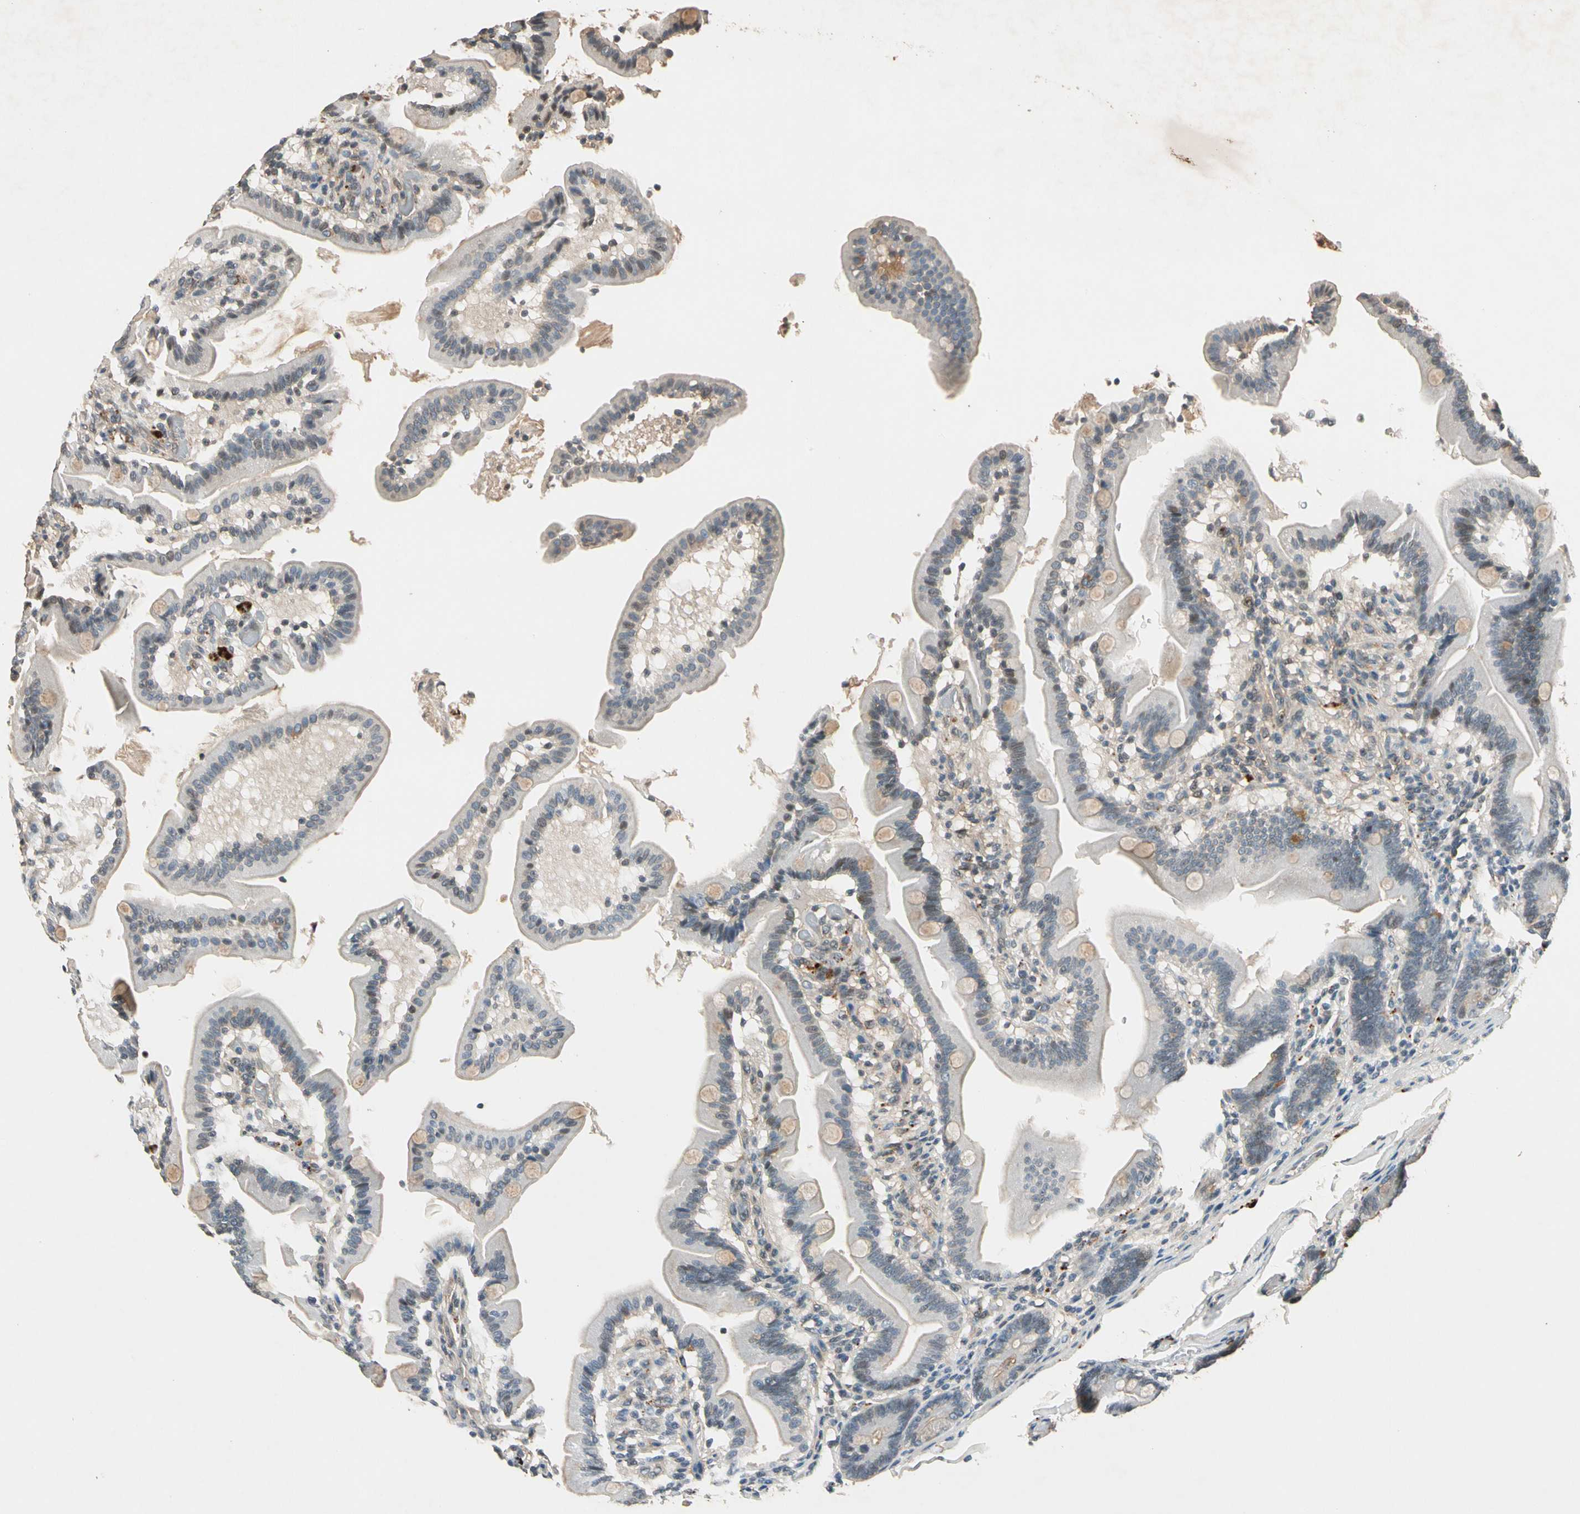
{"staining": {"intensity": "weak", "quantity": ">75%", "location": "cytoplasmic/membranous"}, "tissue": "duodenum", "cell_type": "Glandular cells", "image_type": "normal", "snomed": [{"axis": "morphology", "description": "Normal tissue, NOS"}, {"axis": "topography", "description": "Duodenum"}], "caption": "Immunohistochemistry (IHC) (DAB) staining of benign duodenum demonstrates weak cytoplasmic/membranous protein positivity in about >75% of glandular cells.", "gene": "ROCK2", "patient": {"sex": "female", "age": 75}}